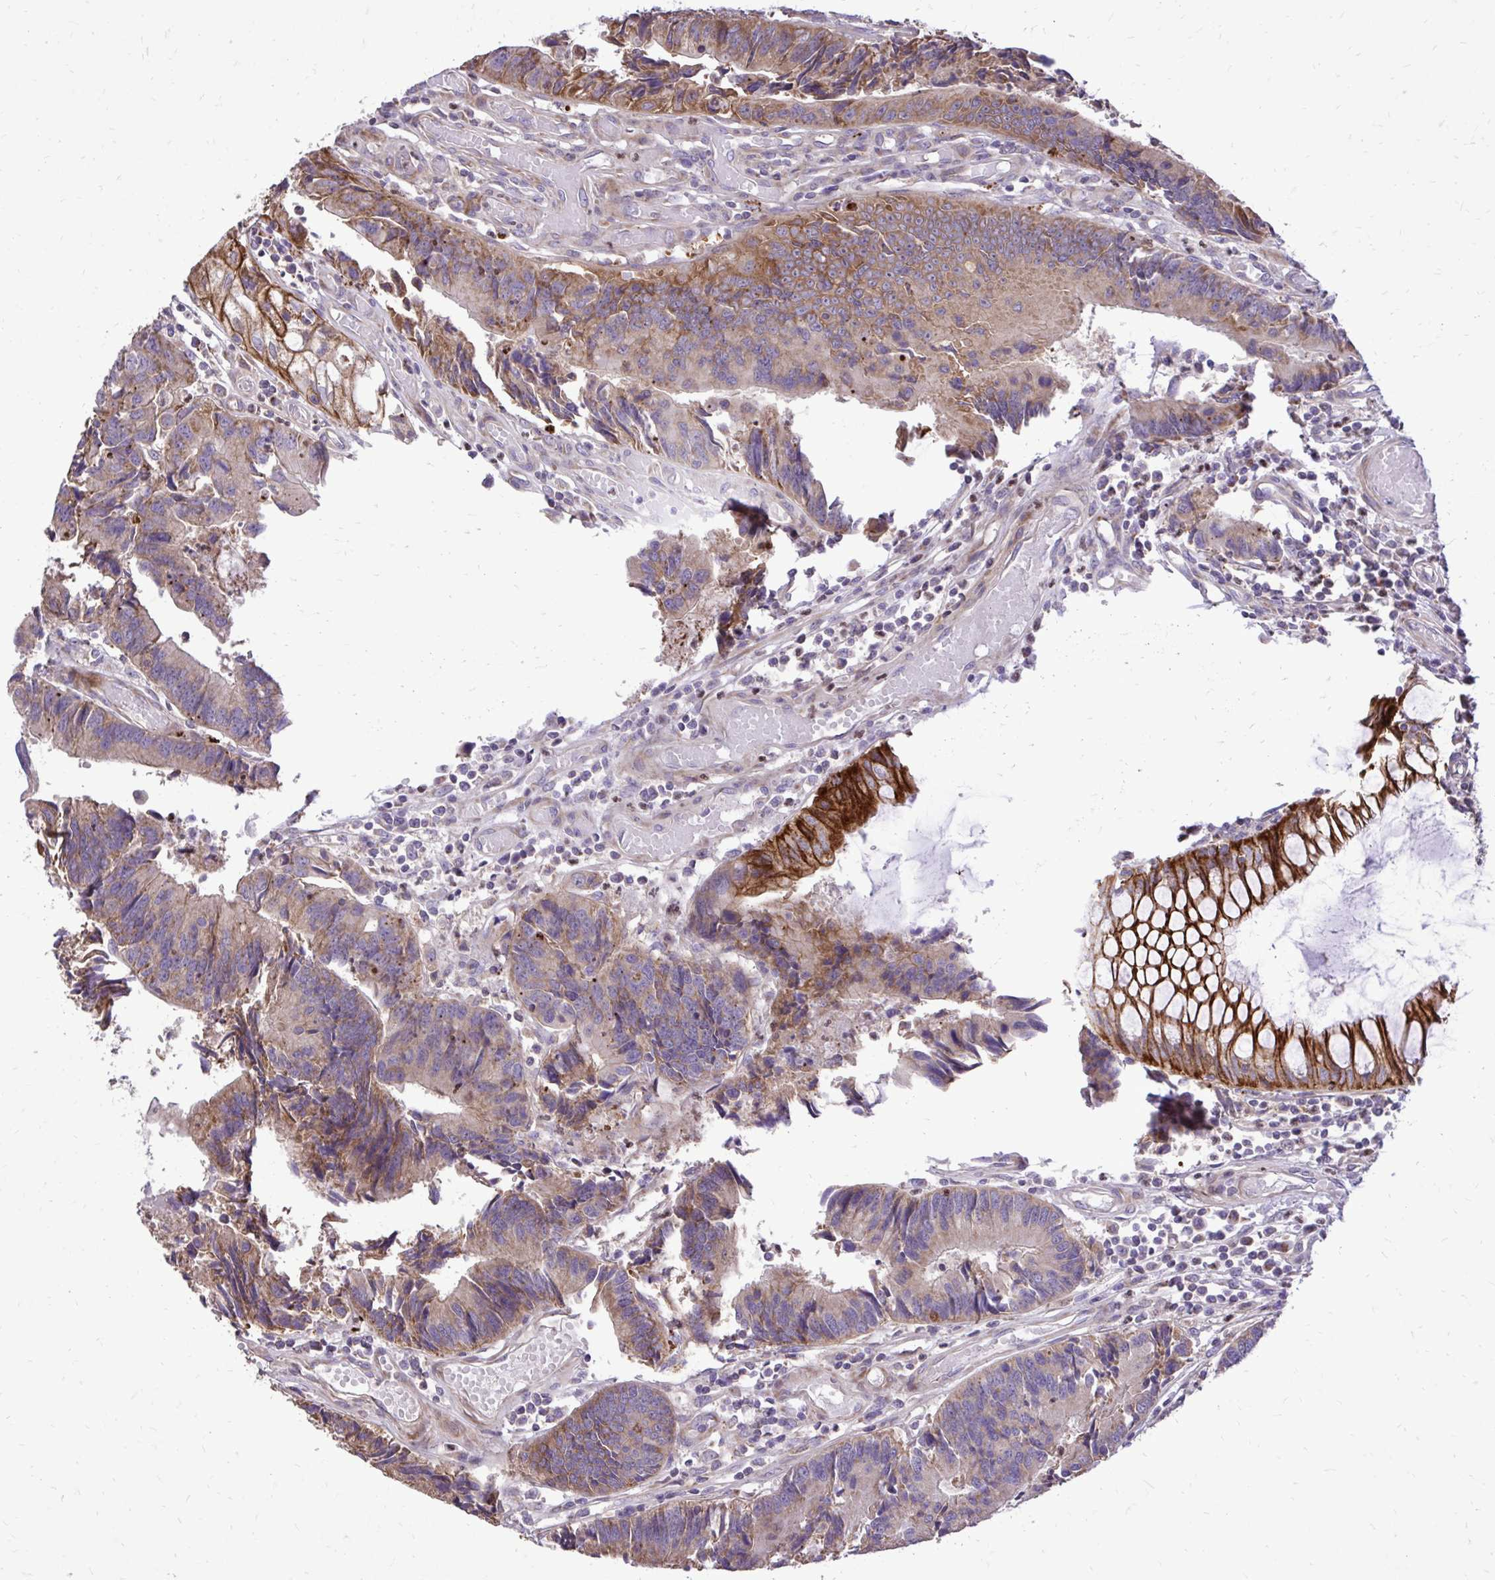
{"staining": {"intensity": "moderate", "quantity": "25%-75%", "location": "cytoplasmic/membranous"}, "tissue": "colorectal cancer", "cell_type": "Tumor cells", "image_type": "cancer", "snomed": [{"axis": "morphology", "description": "Adenocarcinoma, NOS"}, {"axis": "topography", "description": "Colon"}], "caption": "An immunohistochemistry (IHC) image of neoplastic tissue is shown. Protein staining in brown shows moderate cytoplasmic/membranous positivity in colorectal cancer within tumor cells.", "gene": "ABCC3", "patient": {"sex": "female", "age": 67}}